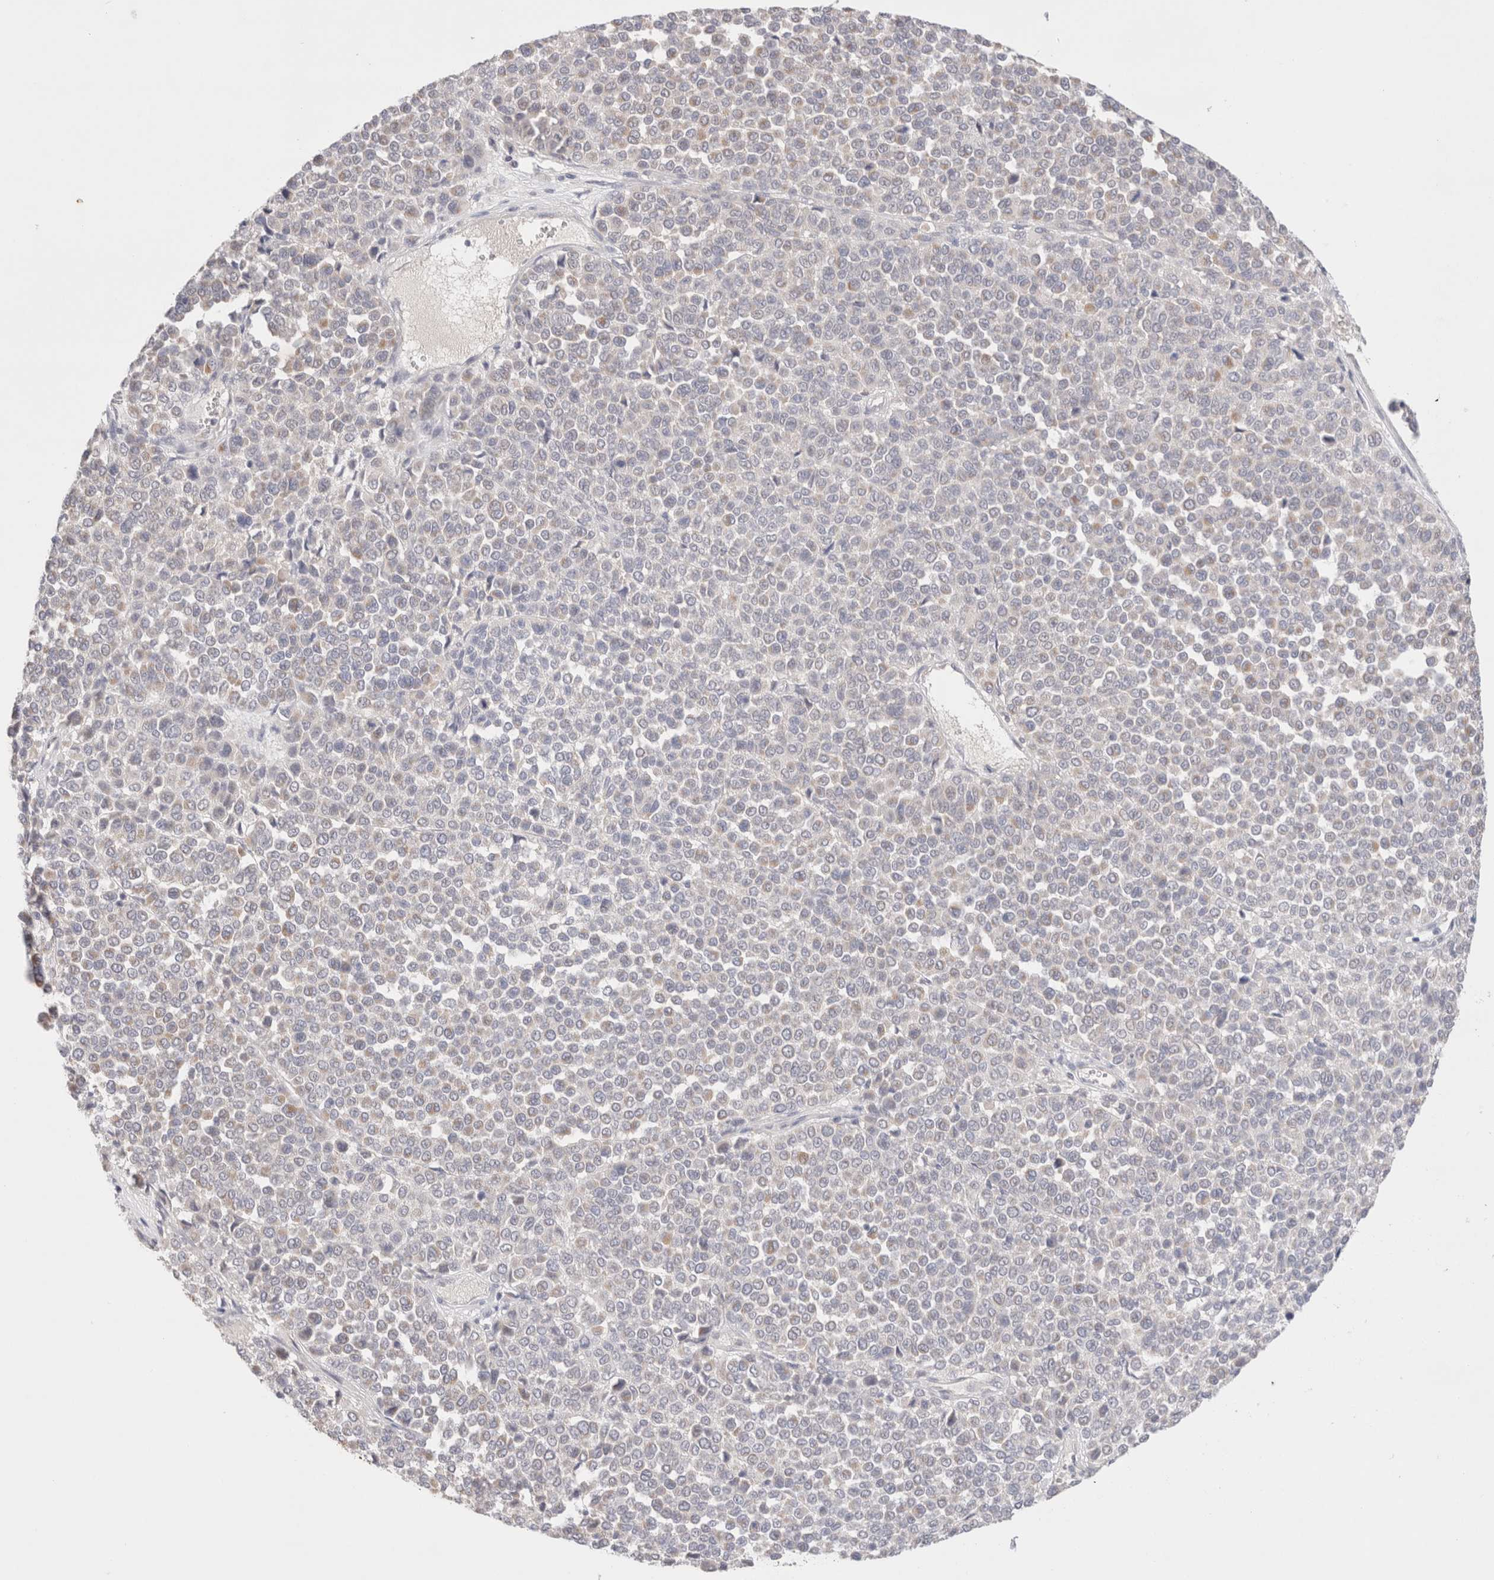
{"staining": {"intensity": "weak", "quantity": "<25%", "location": "cytoplasmic/membranous"}, "tissue": "melanoma", "cell_type": "Tumor cells", "image_type": "cancer", "snomed": [{"axis": "morphology", "description": "Malignant melanoma, Metastatic site"}, {"axis": "topography", "description": "Pancreas"}], "caption": "Human malignant melanoma (metastatic site) stained for a protein using IHC reveals no positivity in tumor cells.", "gene": "SPATA20", "patient": {"sex": "female", "age": 30}}